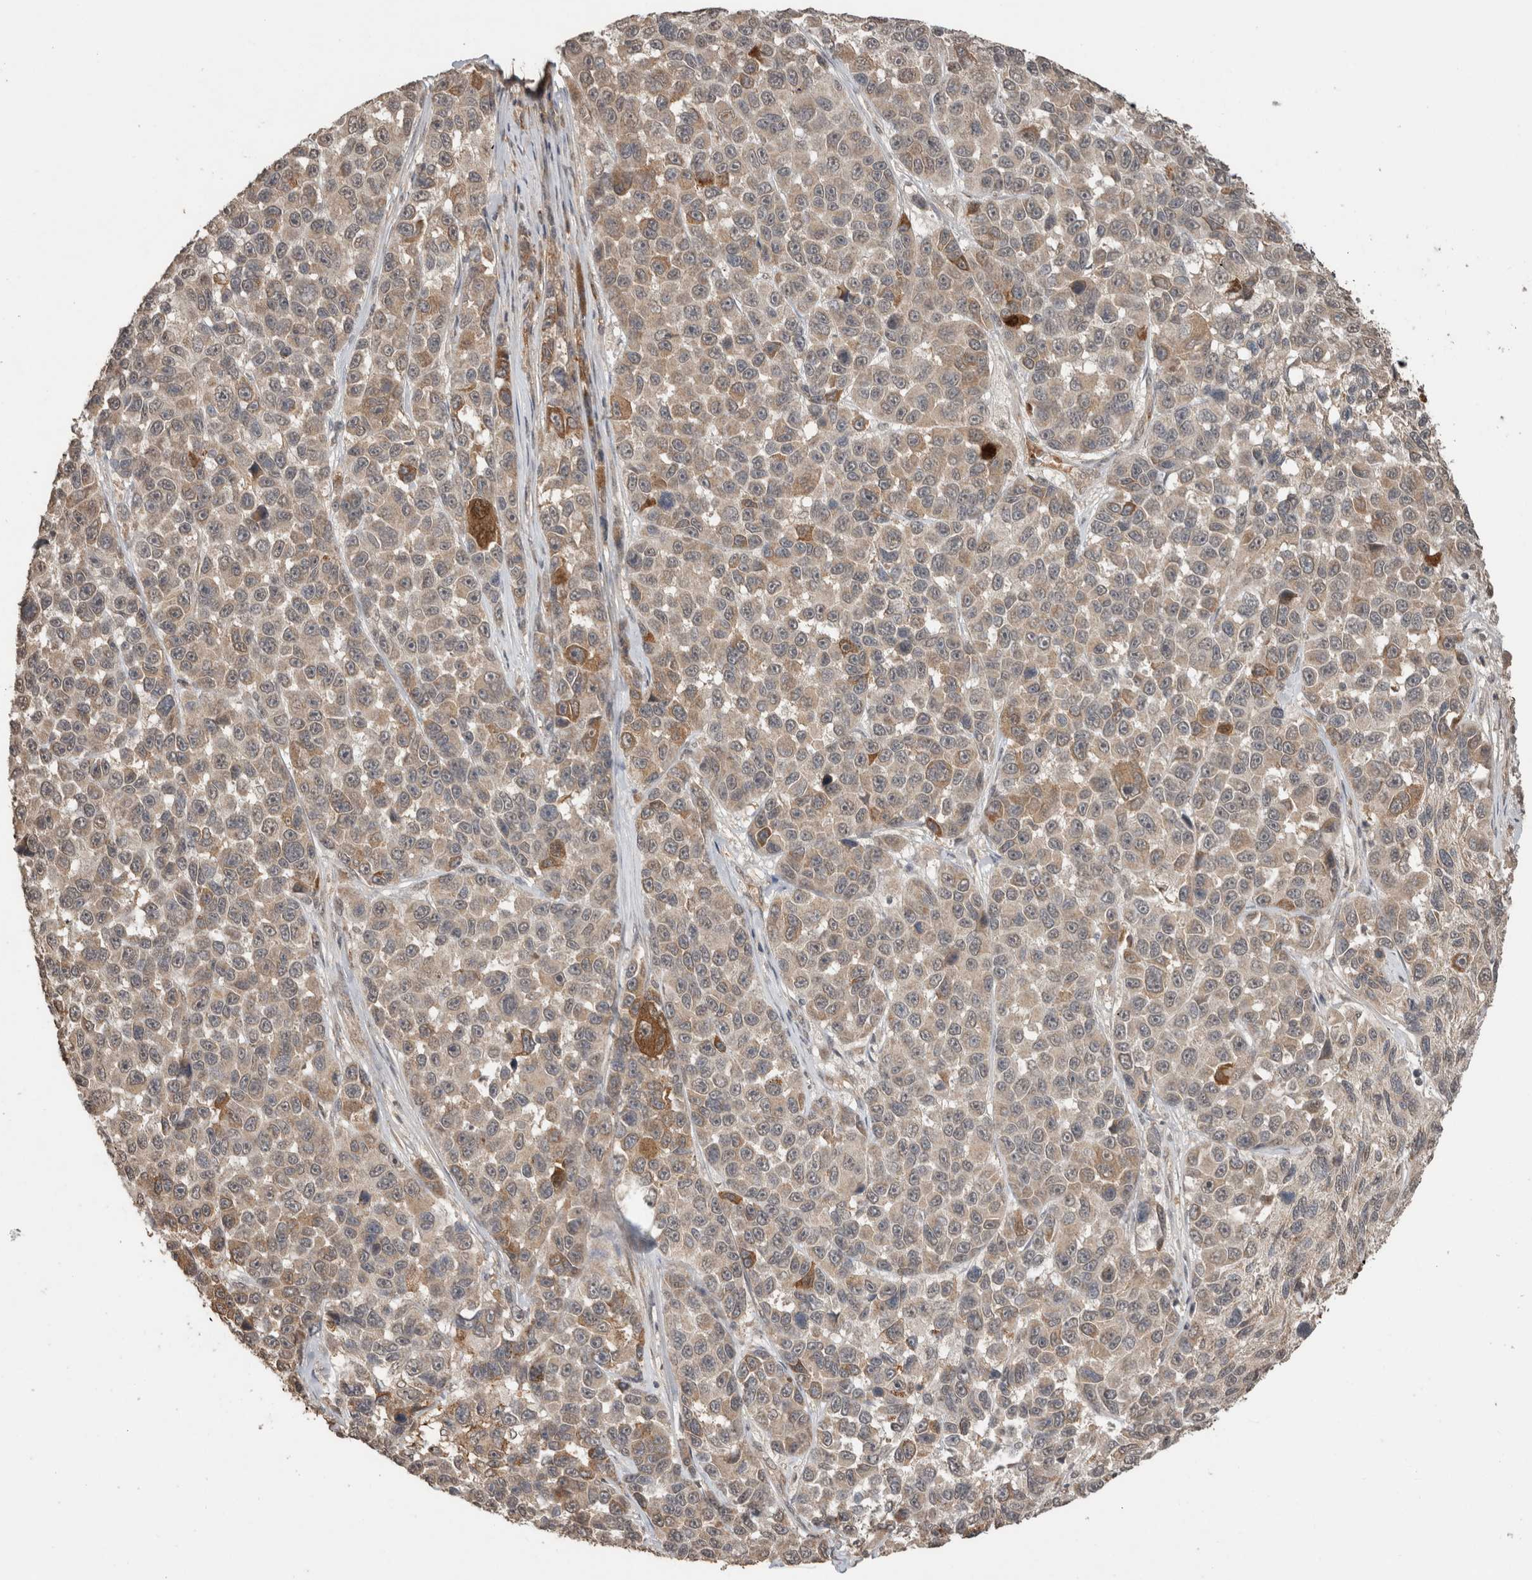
{"staining": {"intensity": "weak", "quantity": "25%-75%", "location": "cytoplasmic/membranous"}, "tissue": "melanoma", "cell_type": "Tumor cells", "image_type": "cancer", "snomed": [{"axis": "morphology", "description": "Malignant melanoma, NOS"}, {"axis": "topography", "description": "Skin"}], "caption": "Immunohistochemical staining of human melanoma shows low levels of weak cytoplasmic/membranous protein positivity in about 25%-75% of tumor cells.", "gene": "FAM3A", "patient": {"sex": "male", "age": 53}}